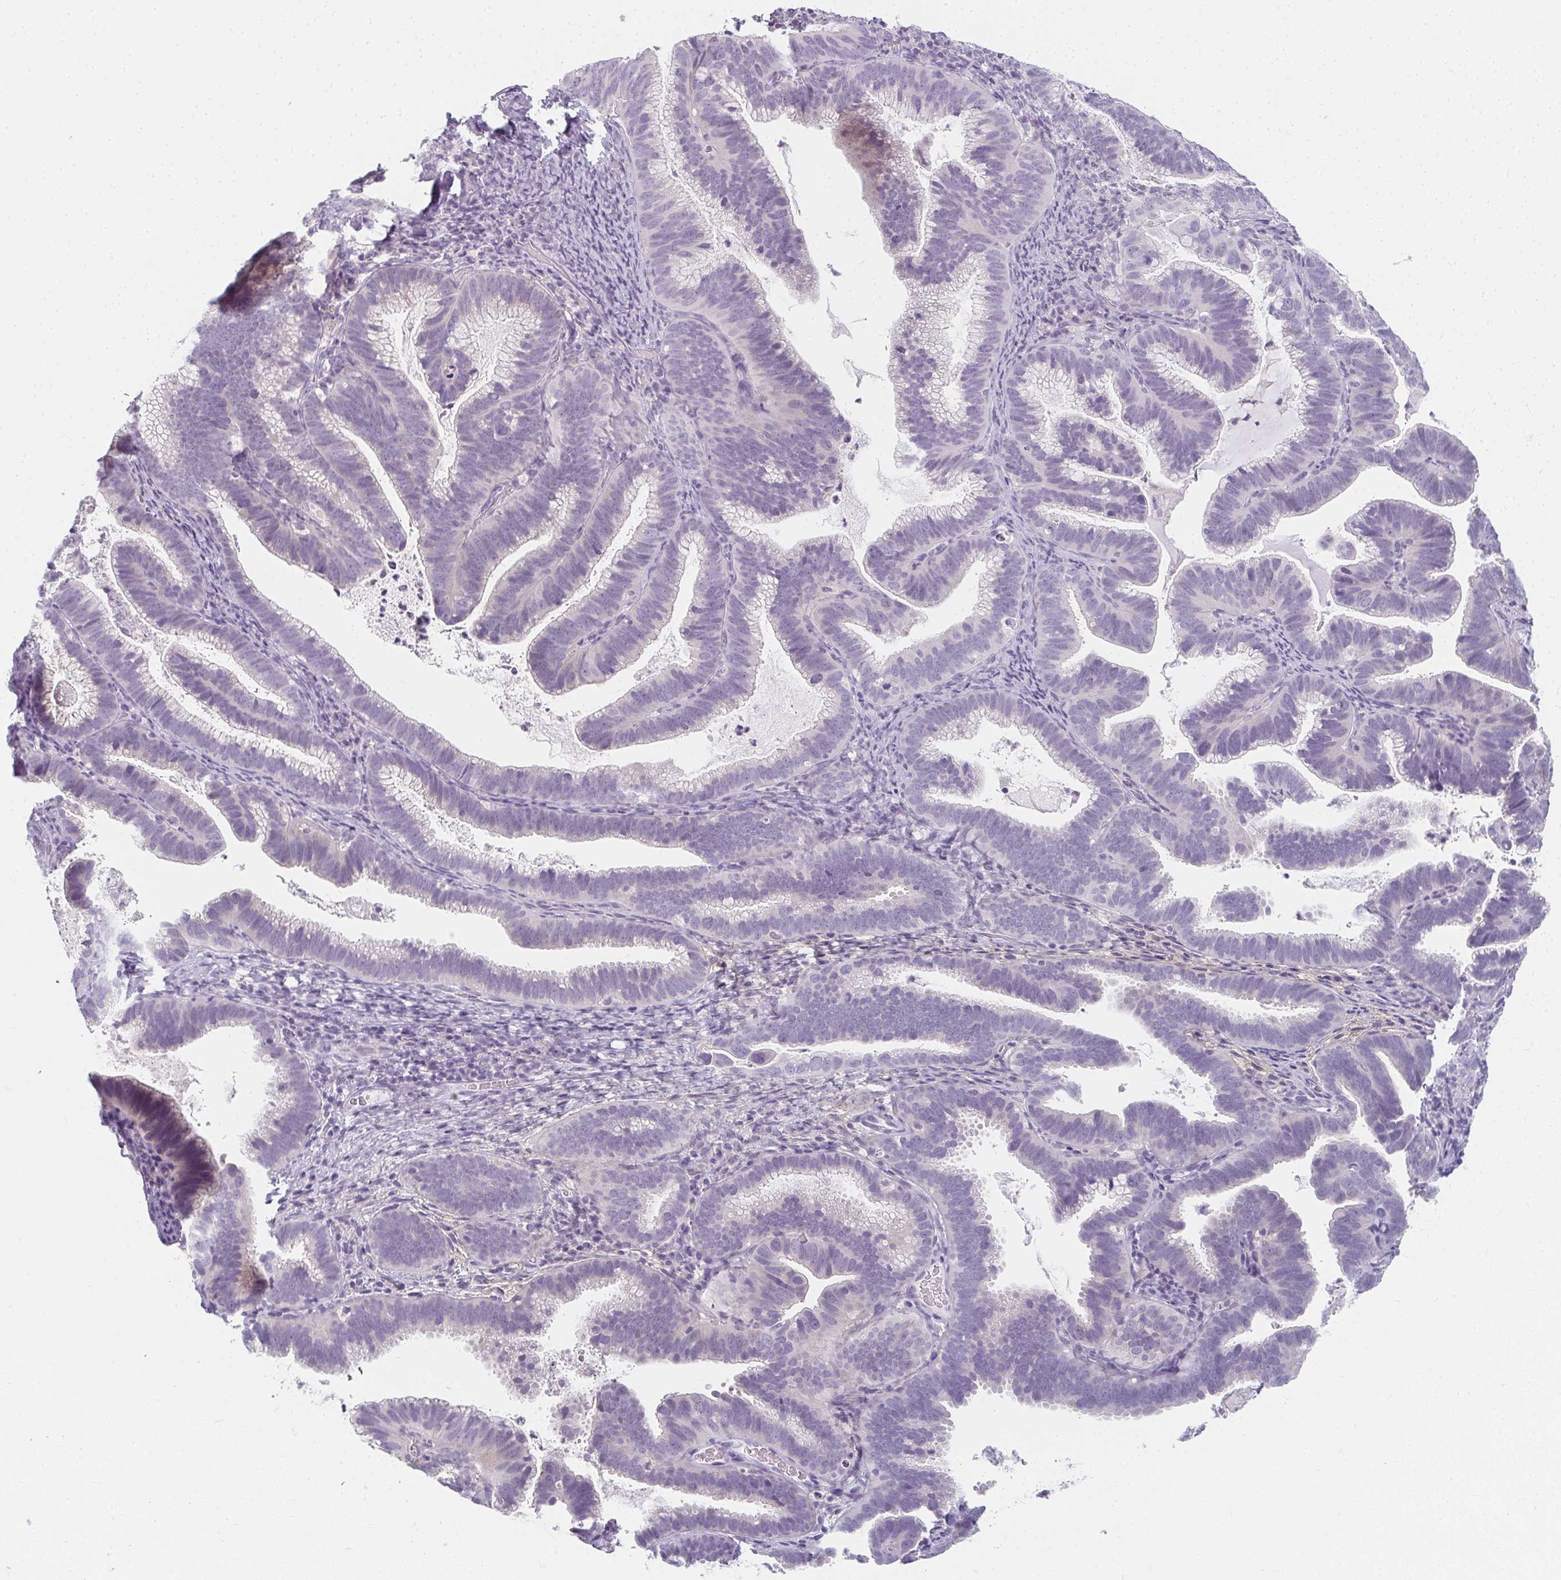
{"staining": {"intensity": "negative", "quantity": "none", "location": "none"}, "tissue": "cervical cancer", "cell_type": "Tumor cells", "image_type": "cancer", "snomed": [{"axis": "morphology", "description": "Adenocarcinoma, NOS"}, {"axis": "topography", "description": "Cervix"}], "caption": "DAB immunohistochemical staining of adenocarcinoma (cervical) reveals no significant staining in tumor cells. Nuclei are stained in blue.", "gene": "CAMKV", "patient": {"sex": "female", "age": 61}}